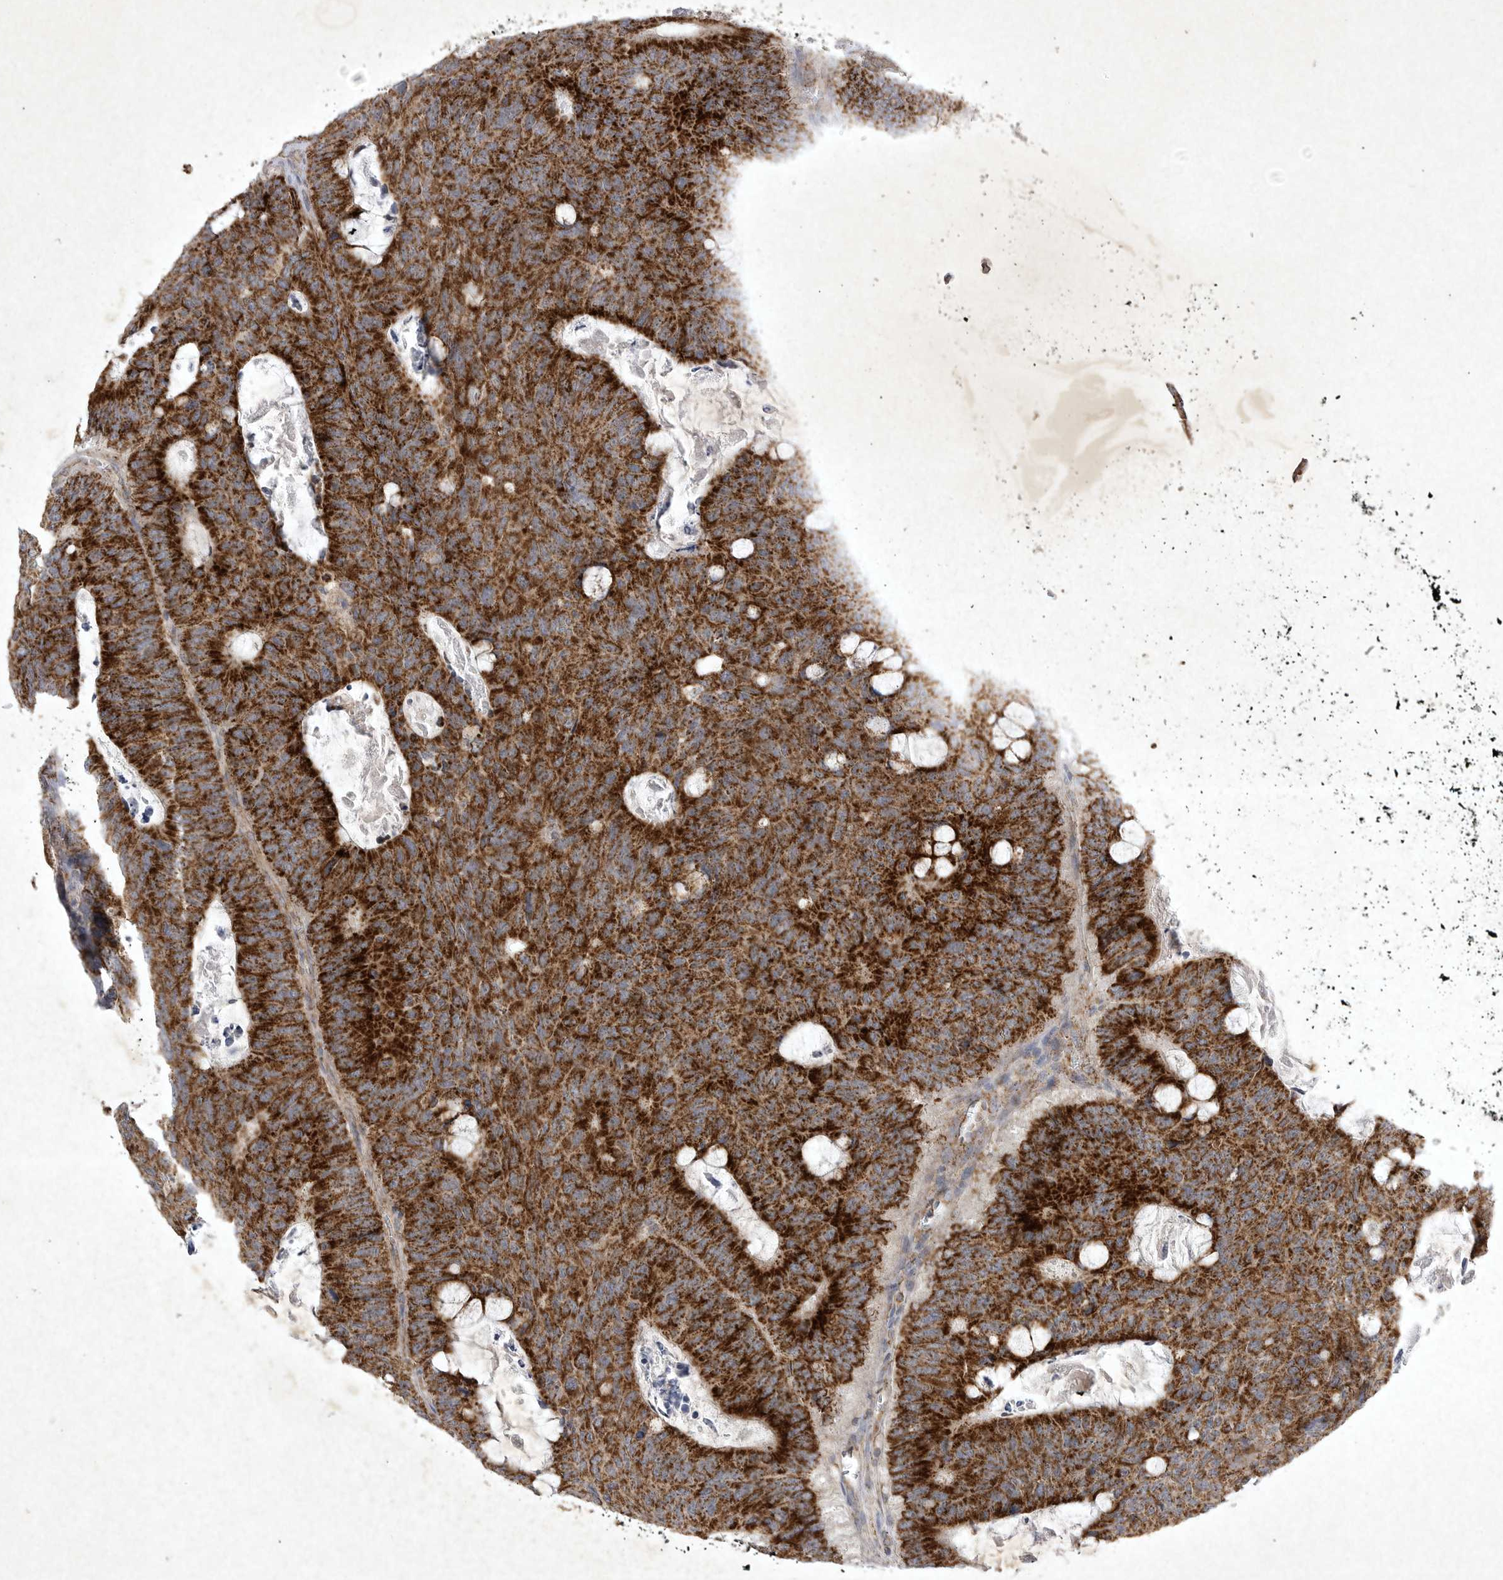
{"staining": {"intensity": "strong", "quantity": ">75%", "location": "cytoplasmic/membranous"}, "tissue": "colorectal cancer", "cell_type": "Tumor cells", "image_type": "cancer", "snomed": [{"axis": "morphology", "description": "Adenocarcinoma, NOS"}, {"axis": "topography", "description": "Colon"}], "caption": "Immunohistochemistry (IHC) image of neoplastic tissue: colorectal cancer stained using immunohistochemistry (IHC) reveals high levels of strong protein expression localized specifically in the cytoplasmic/membranous of tumor cells, appearing as a cytoplasmic/membranous brown color.", "gene": "DDR1", "patient": {"sex": "male", "age": 87}}